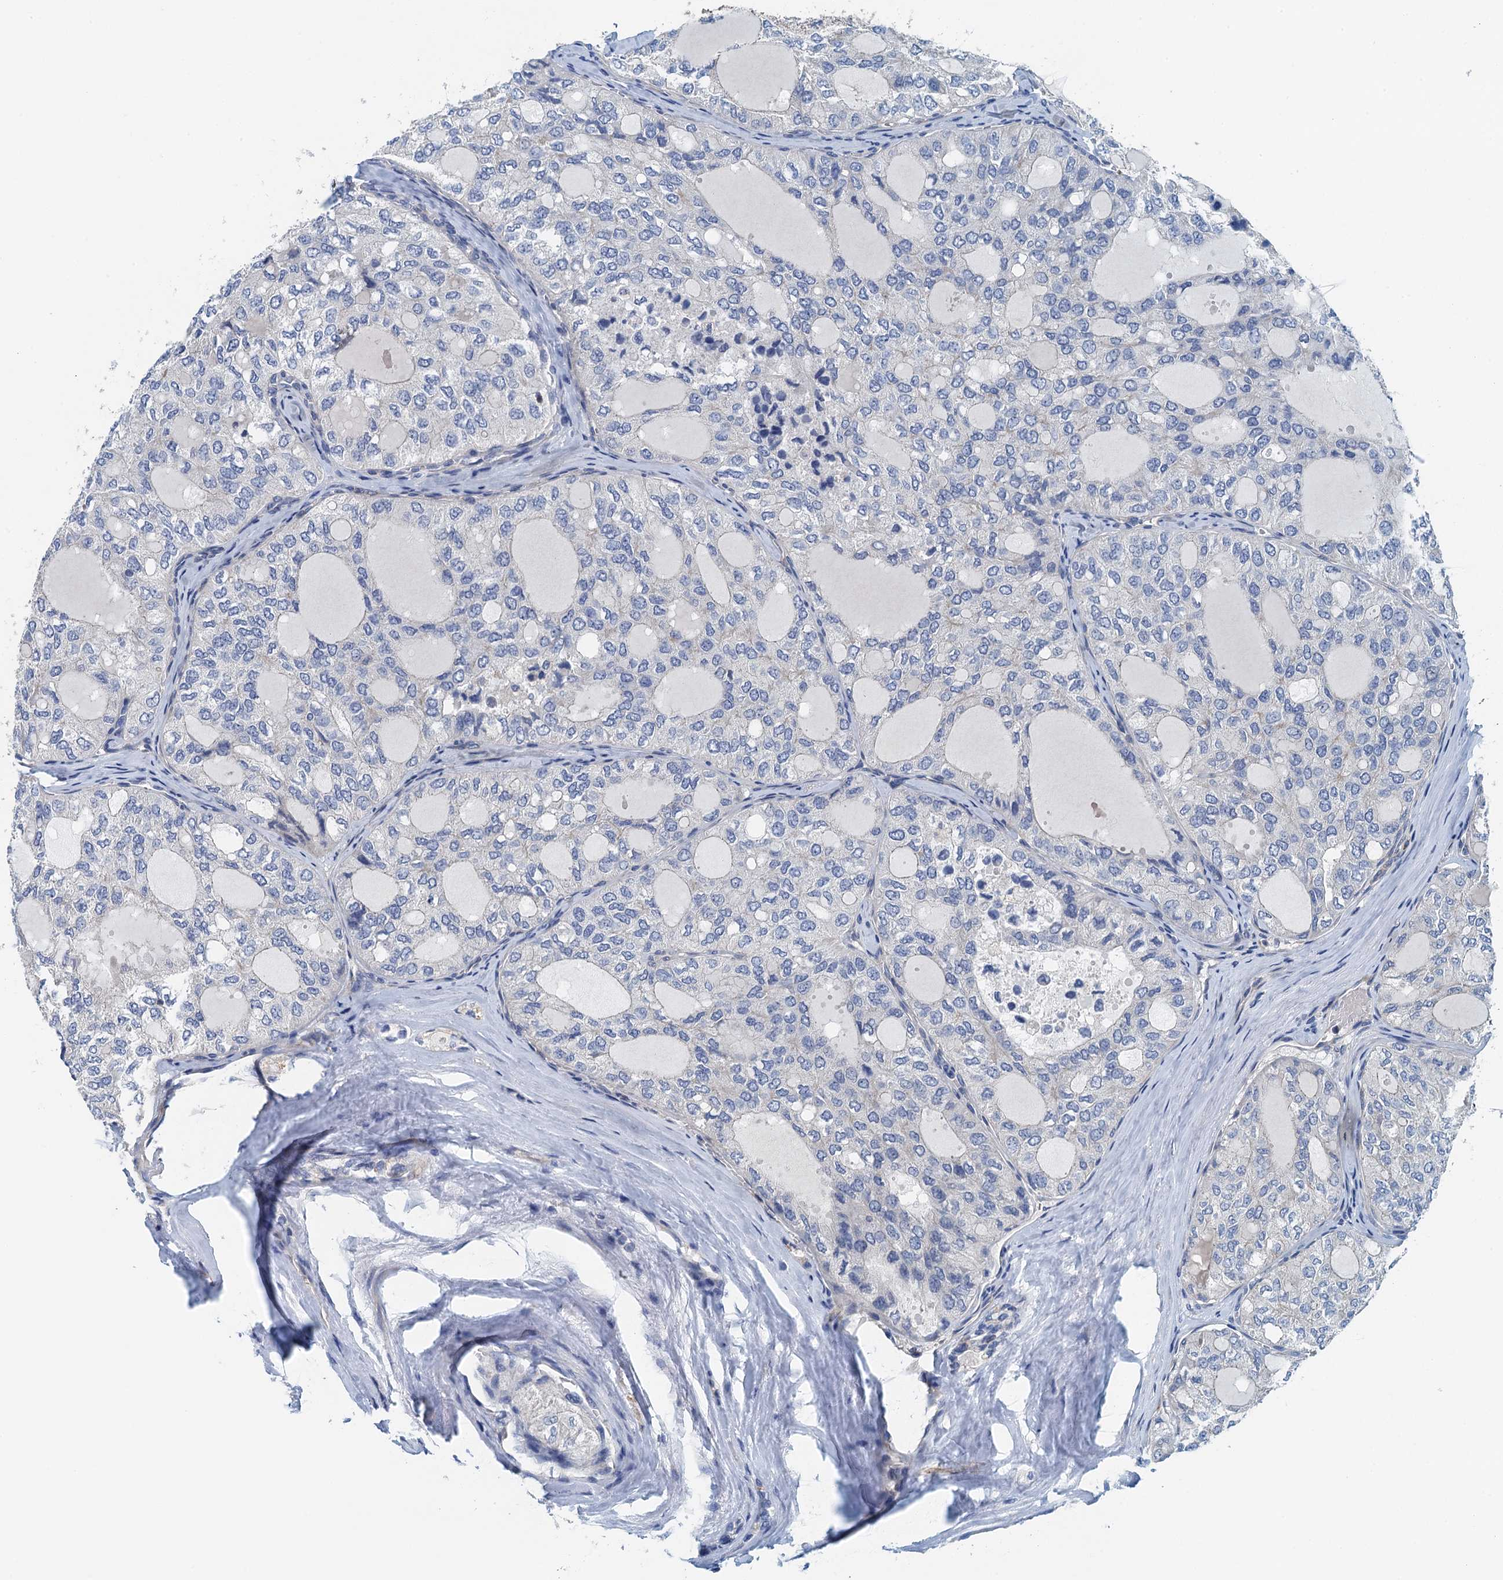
{"staining": {"intensity": "negative", "quantity": "none", "location": "none"}, "tissue": "thyroid cancer", "cell_type": "Tumor cells", "image_type": "cancer", "snomed": [{"axis": "morphology", "description": "Follicular adenoma carcinoma, NOS"}, {"axis": "topography", "description": "Thyroid gland"}], "caption": "The immunohistochemistry (IHC) photomicrograph has no significant positivity in tumor cells of thyroid follicular adenoma carcinoma tissue. (Stains: DAB (3,3'-diaminobenzidine) immunohistochemistry with hematoxylin counter stain, Microscopy: brightfield microscopy at high magnification).", "gene": "PPP1R14D", "patient": {"sex": "male", "age": 75}}